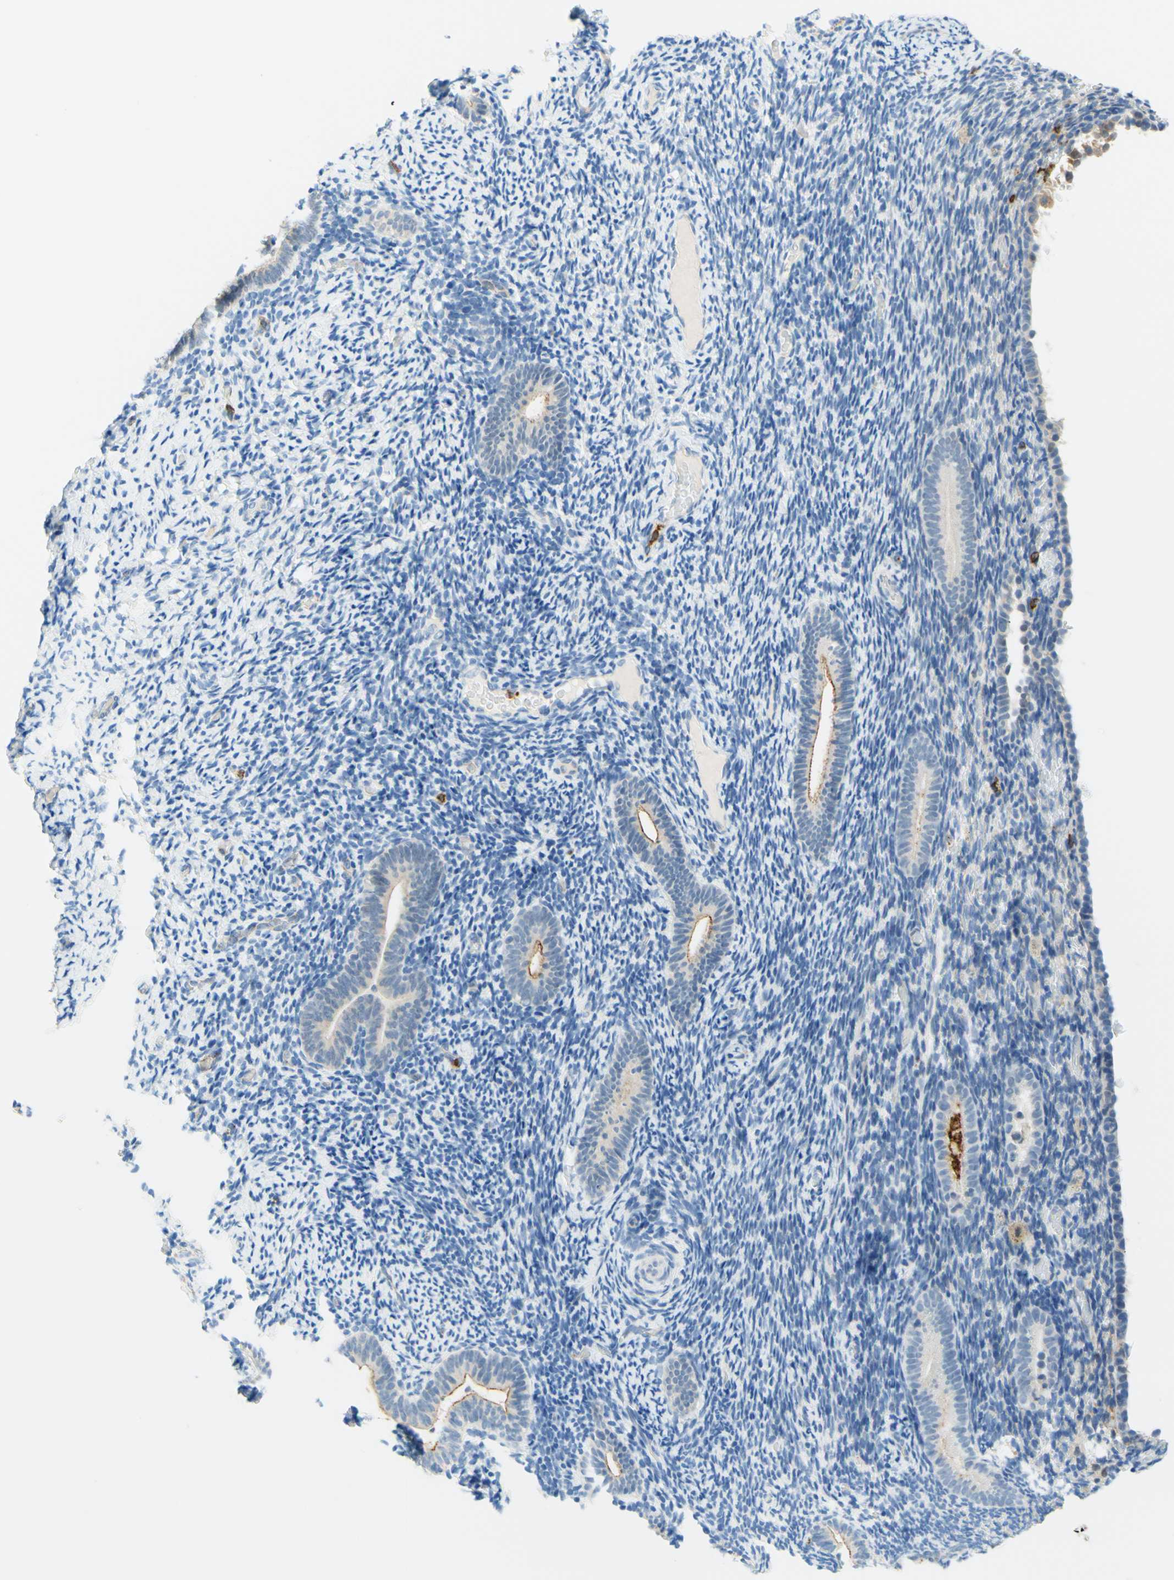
{"staining": {"intensity": "negative", "quantity": "none", "location": "none"}, "tissue": "endometrium", "cell_type": "Cells in endometrial stroma", "image_type": "normal", "snomed": [{"axis": "morphology", "description": "Normal tissue, NOS"}, {"axis": "topography", "description": "Endometrium"}], "caption": "Histopathology image shows no significant protein staining in cells in endometrial stroma of unremarkable endometrium.", "gene": "TREM2", "patient": {"sex": "female", "age": 51}}